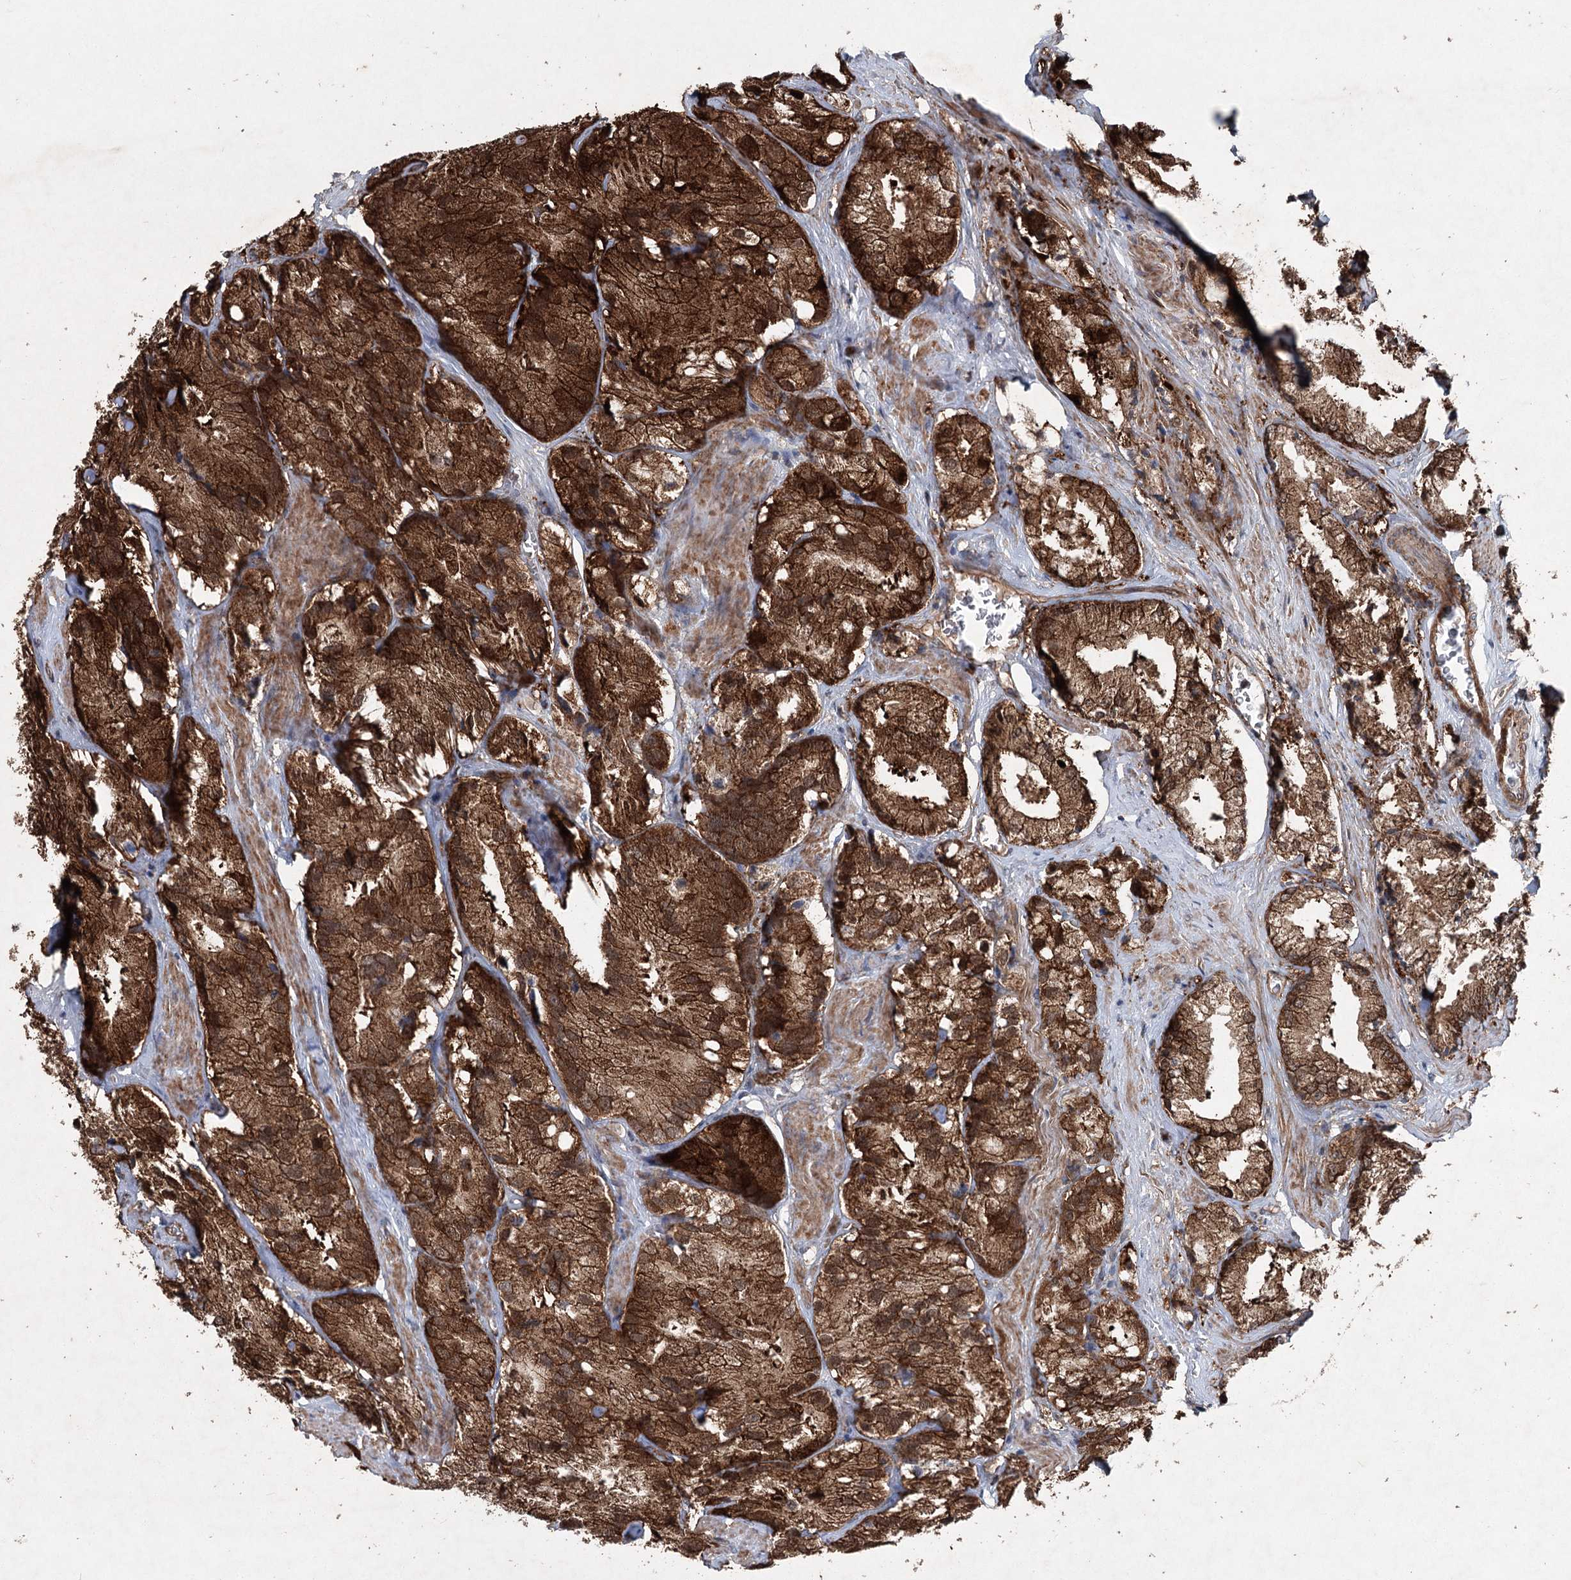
{"staining": {"intensity": "strong", "quantity": ">75%", "location": "cytoplasmic/membranous"}, "tissue": "prostate cancer", "cell_type": "Tumor cells", "image_type": "cancer", "snomed": [{"axis": "morphology", "description": "Adenocarcinoma, High grade"}, {"axis": "topography", "description": "Prostate"}], "caption": "Prostate cancer (adenocarcinoma (high-grade)) tissue demonstrates strong cytoplasmic/membranous staining in approximately >75% of tumor cells", "gene": "SERINC5", "patient": {"sex": "male", "age": 66}}